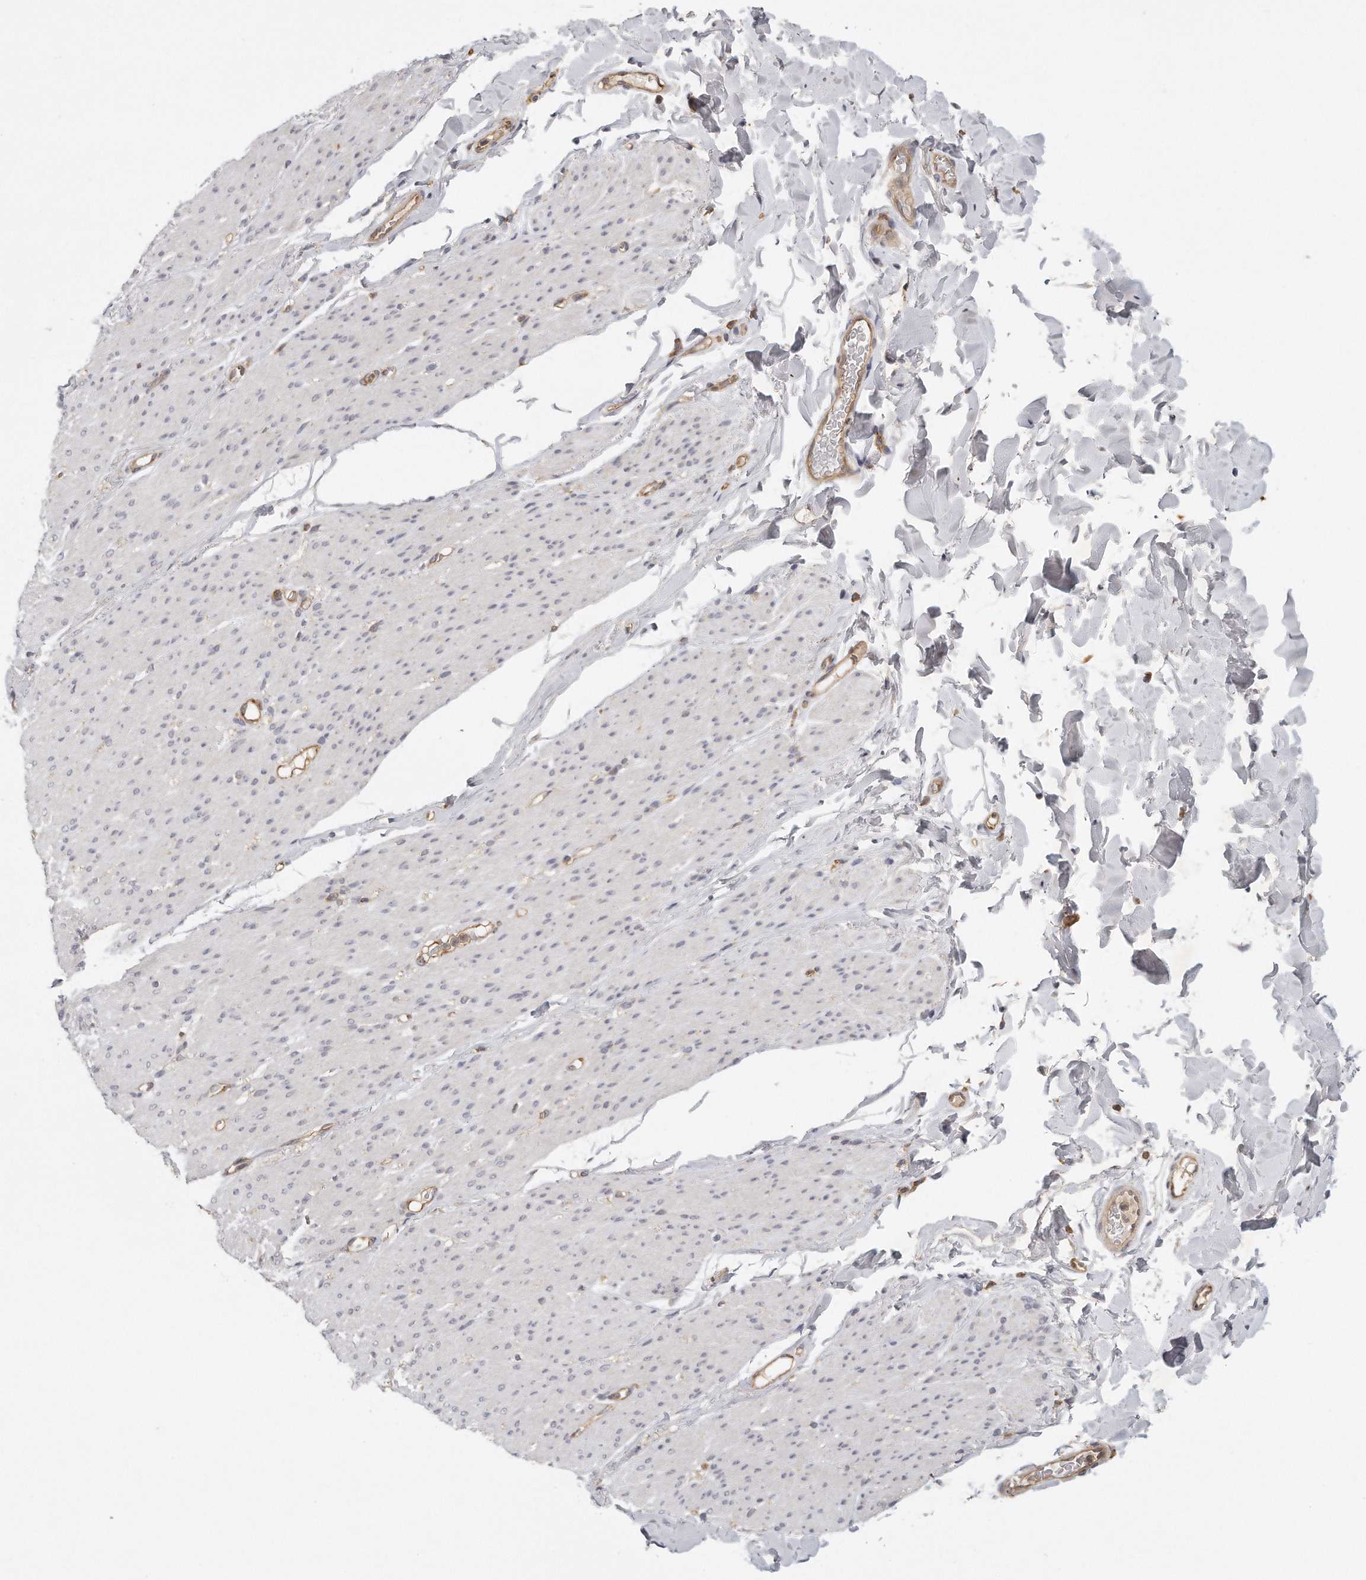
{"staining": {"intensity": "negative", "quantity": "none", "location": "none"}, "tissue": "smooth muscle", "cell_type": "Smooth muscle cells", "image_type": "normal", "snomed": [{"axis": "morphology", "description": "Normal tissue, NOS"}, {"axis": "topography", "description": "Colon"}, {"axis": "topography", "description": "Peripheral nerve tissue"}], "caption": "This is an immunohistochemistry (IHC) photomicrograph of normal smooth muscle. There is no staining in smooth muscle cells.", "gene": "MTERF4", "patient": {"sex": "female", "age": 61}}